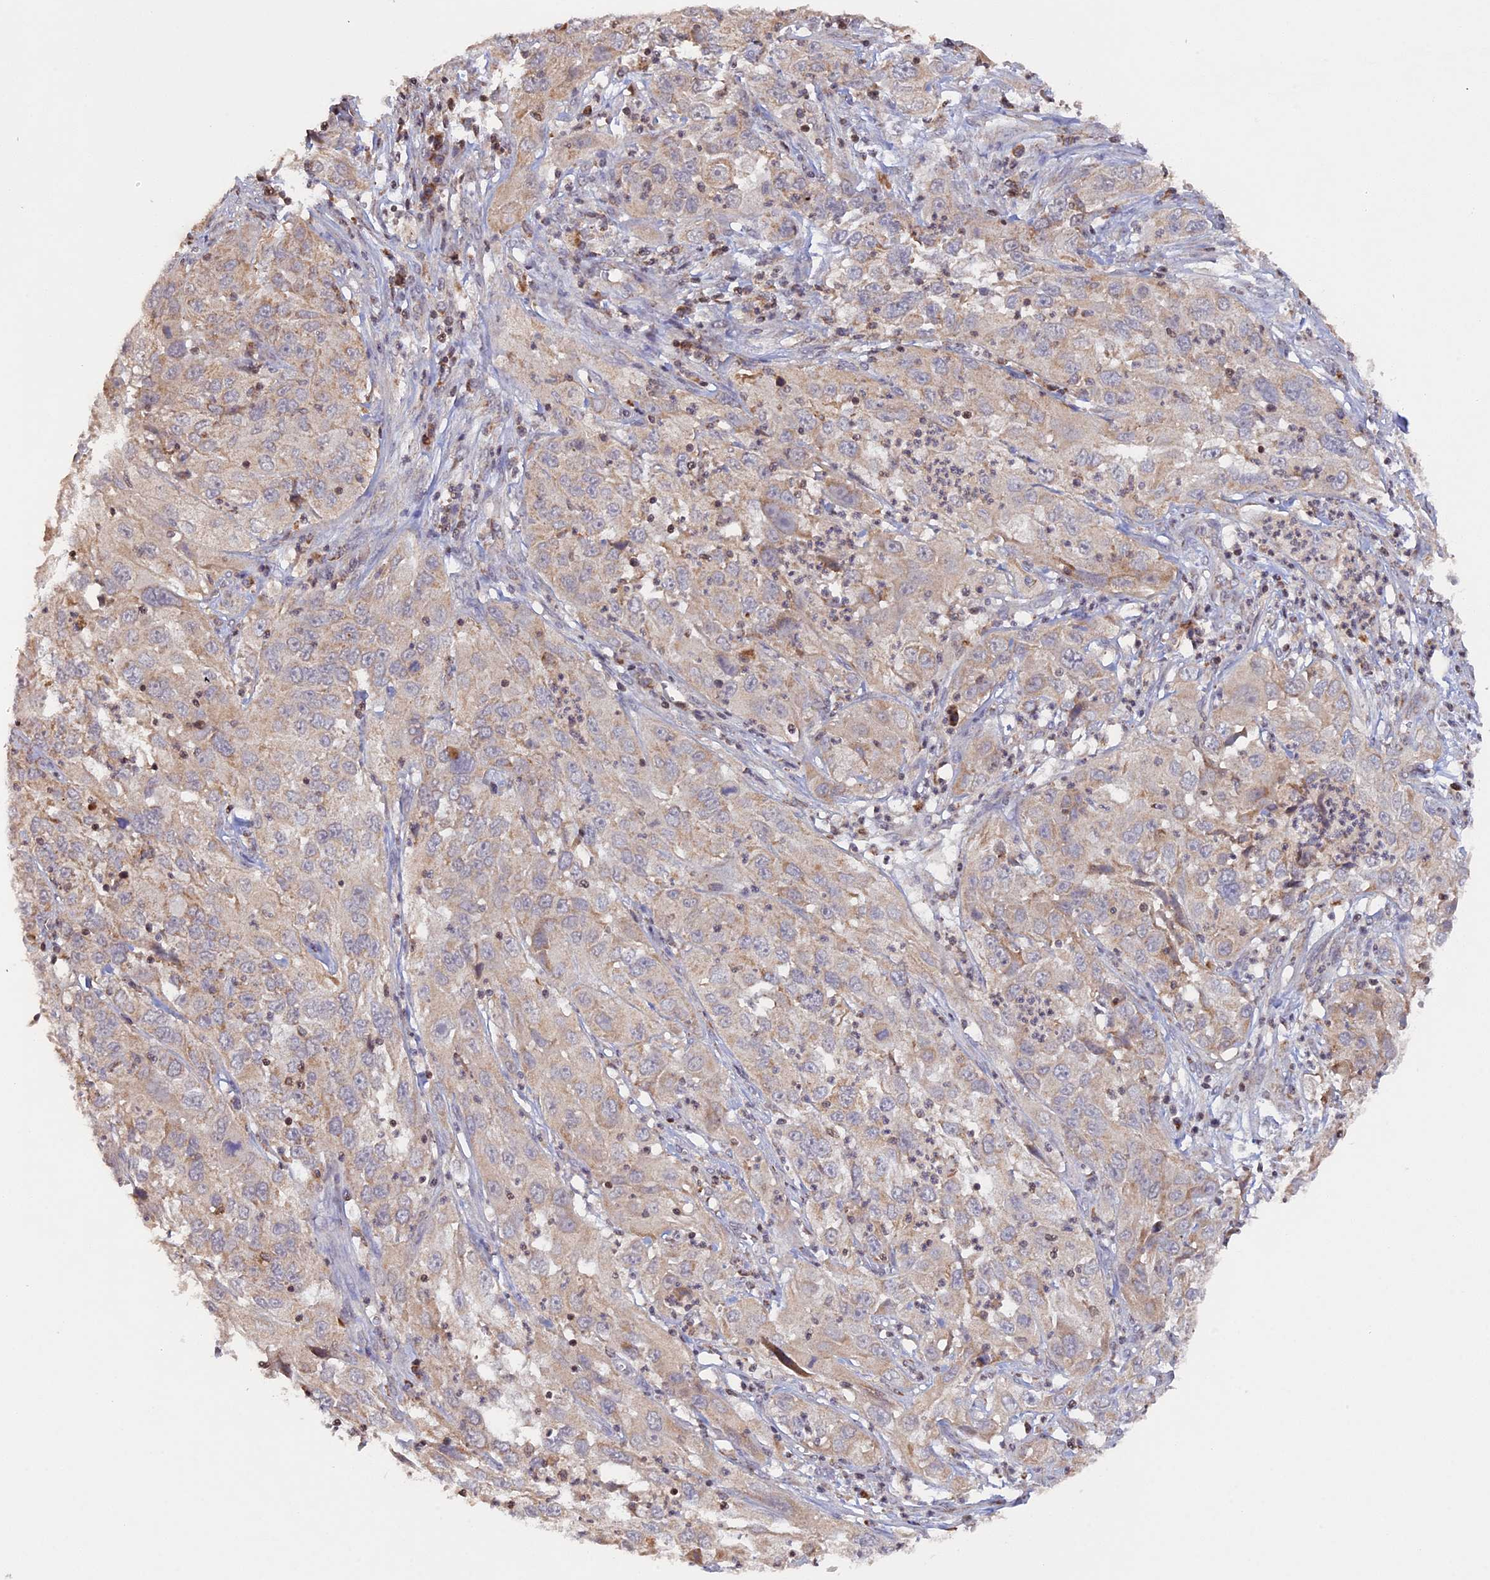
{"staining": {"intensity": "weak", "quantity": "<25%", "location": "cytoplasmic/membranous"}, "tissue": "cervical cancer", "cell_type": "Tumor cells", "image_type": "cancer", "snomed": [{"axis": "morphology", "description": "Squamous cell carcinoma, NOS"}, {"axis": "topography", "description": "Cervix"}], "caption": "Immunohistochemical staining of cervical squamous cell carcinoma shows no significant expression in tumor cells.", "gene": "MPV17L", "patient": {"sex": "female", "age": 32}}